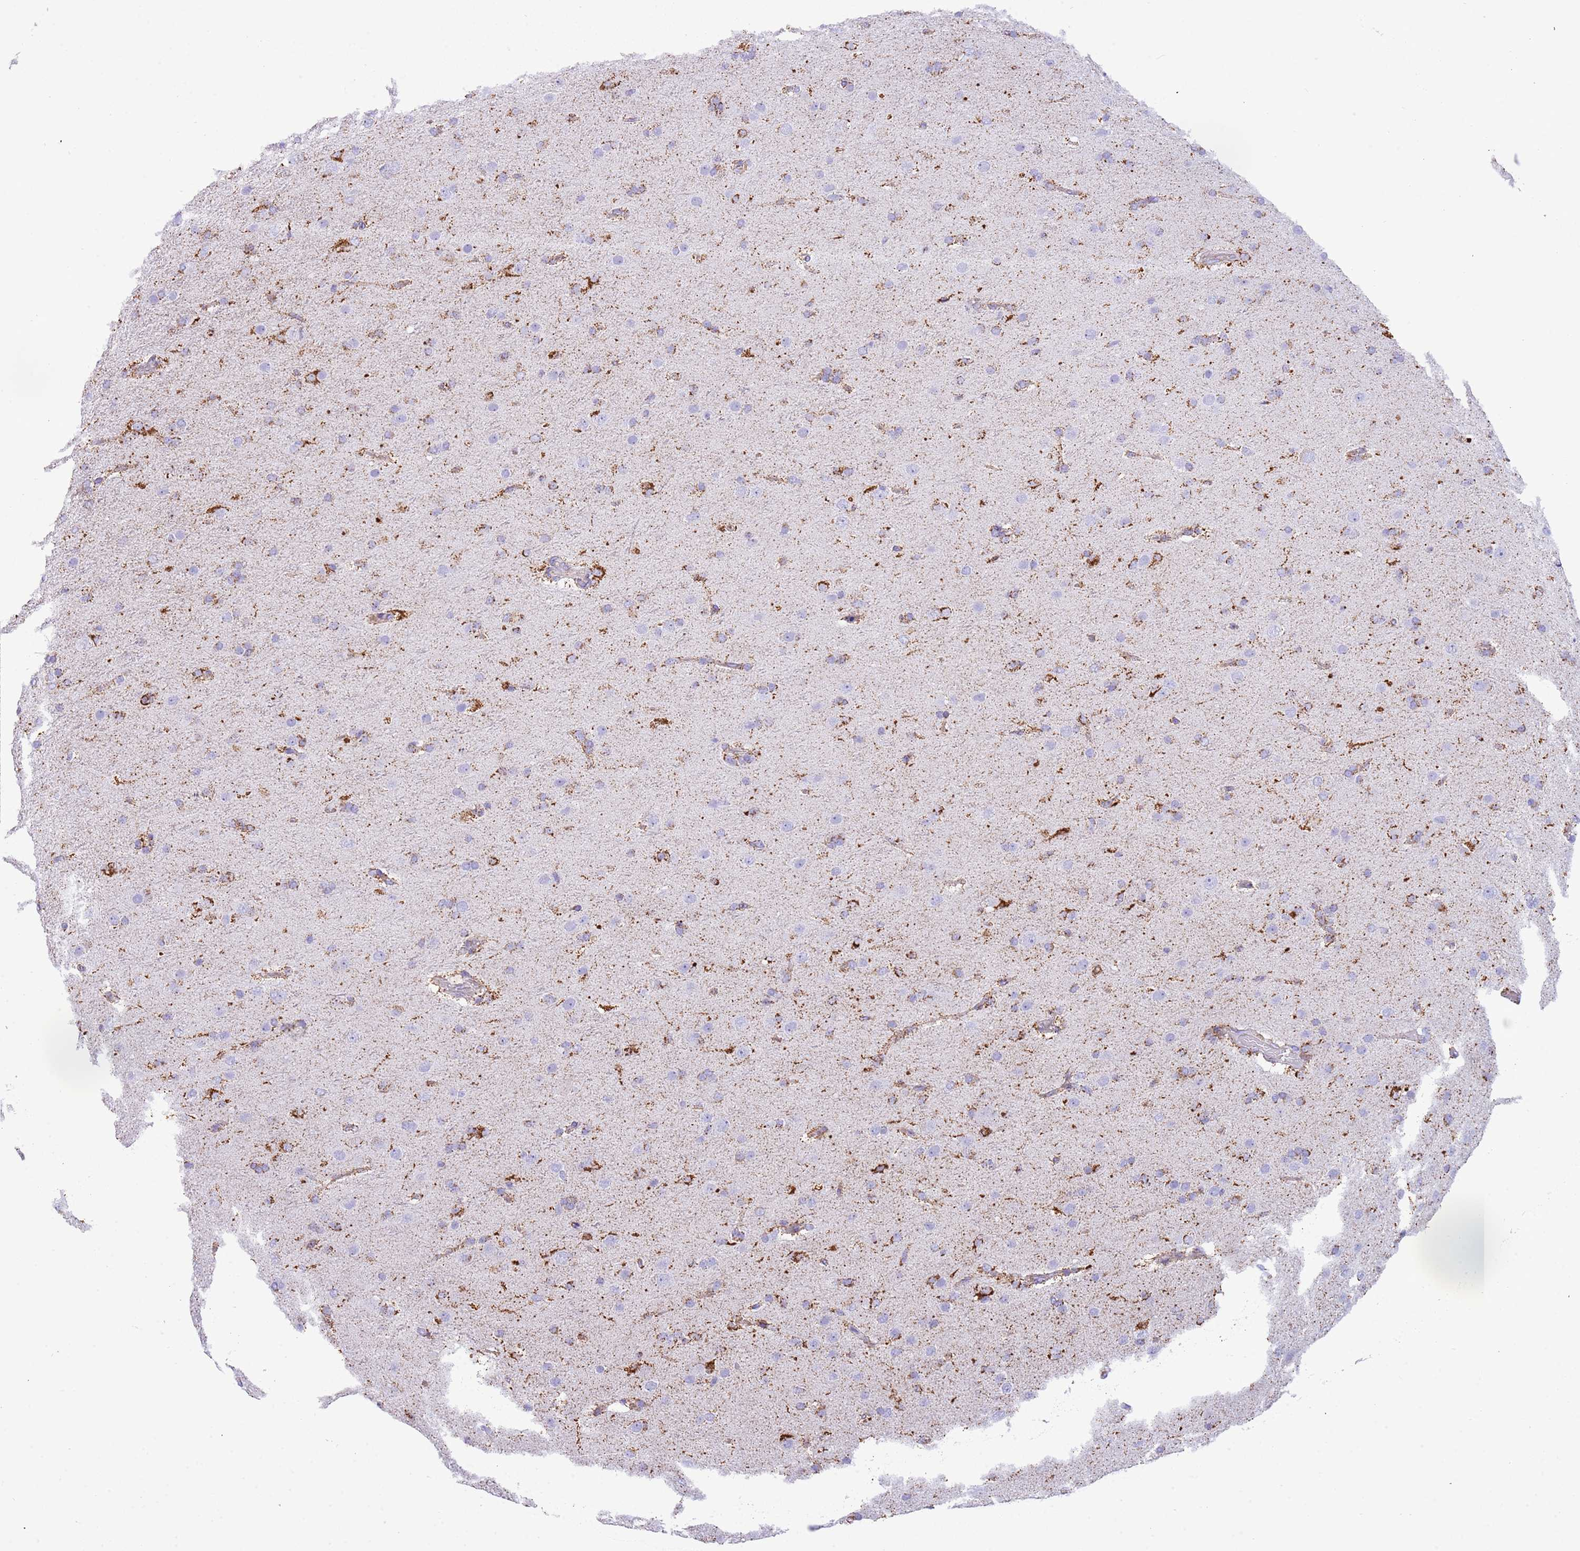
{"staining": {"intensity": "moderate", "quantity": "<25%", "location": "cytoplasmic/membranous"}, "tissue": "glioma", "cell_type": "Tumor cells", "image_type": "cancer", "snomed": [{"axis": "morphology", "description": "Glioma, malignant, Low grade"}, {"axis": "topography", "description": "Brain"}], "caption": "Low-grade glioma (malignant) stained with immunohistochemistry (IHC) reveals moderate cytoplasmic/membranous staining in about <25% of tumor cells.", "gene": "SUCLG2", "patient": {"sex": "male", "age": 65}}